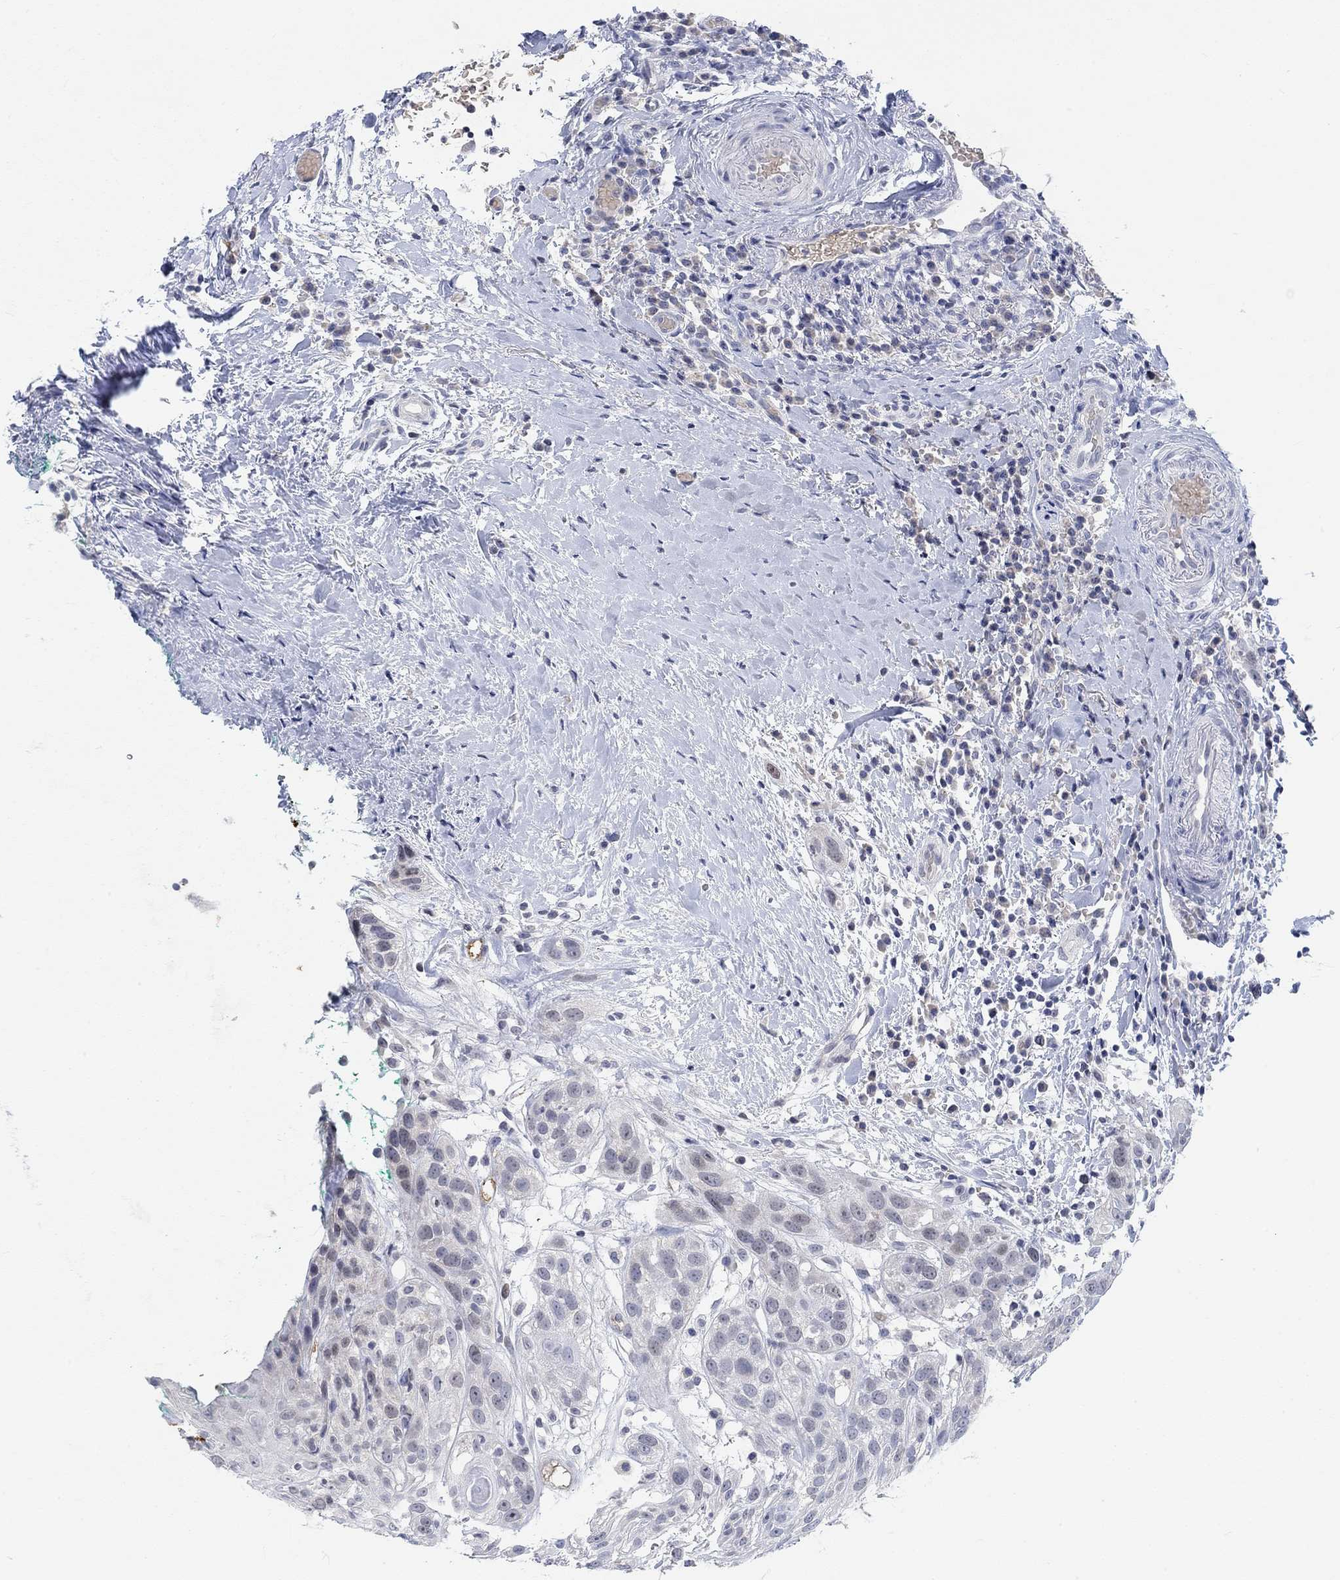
{"staining": {"intensity": "negative", "quantity": "none", "location": "none"}, "tissue": "head and neck cancer", "cell_type": "Tumor cells", "image_type": "cancer", "snomed": [{"axis": "morphology", "description": "Normal tissue, NOS"}, {"axis": "morphology", "description": "Squamous cell carcinoma, NOS"}, {"axis": "topography", "description": "Oral tissue"}, {"axis": "topography", "description": "Salivary gland"}, {"axis": "topography", "description": "Head-Neck"}], "caption": "Photomicrograph shows no protein positivity in tumor cells of head and neck cancer tissue.", "gene": "ATP6V1E2", "patient": {"sex": "female", "age": 62}}